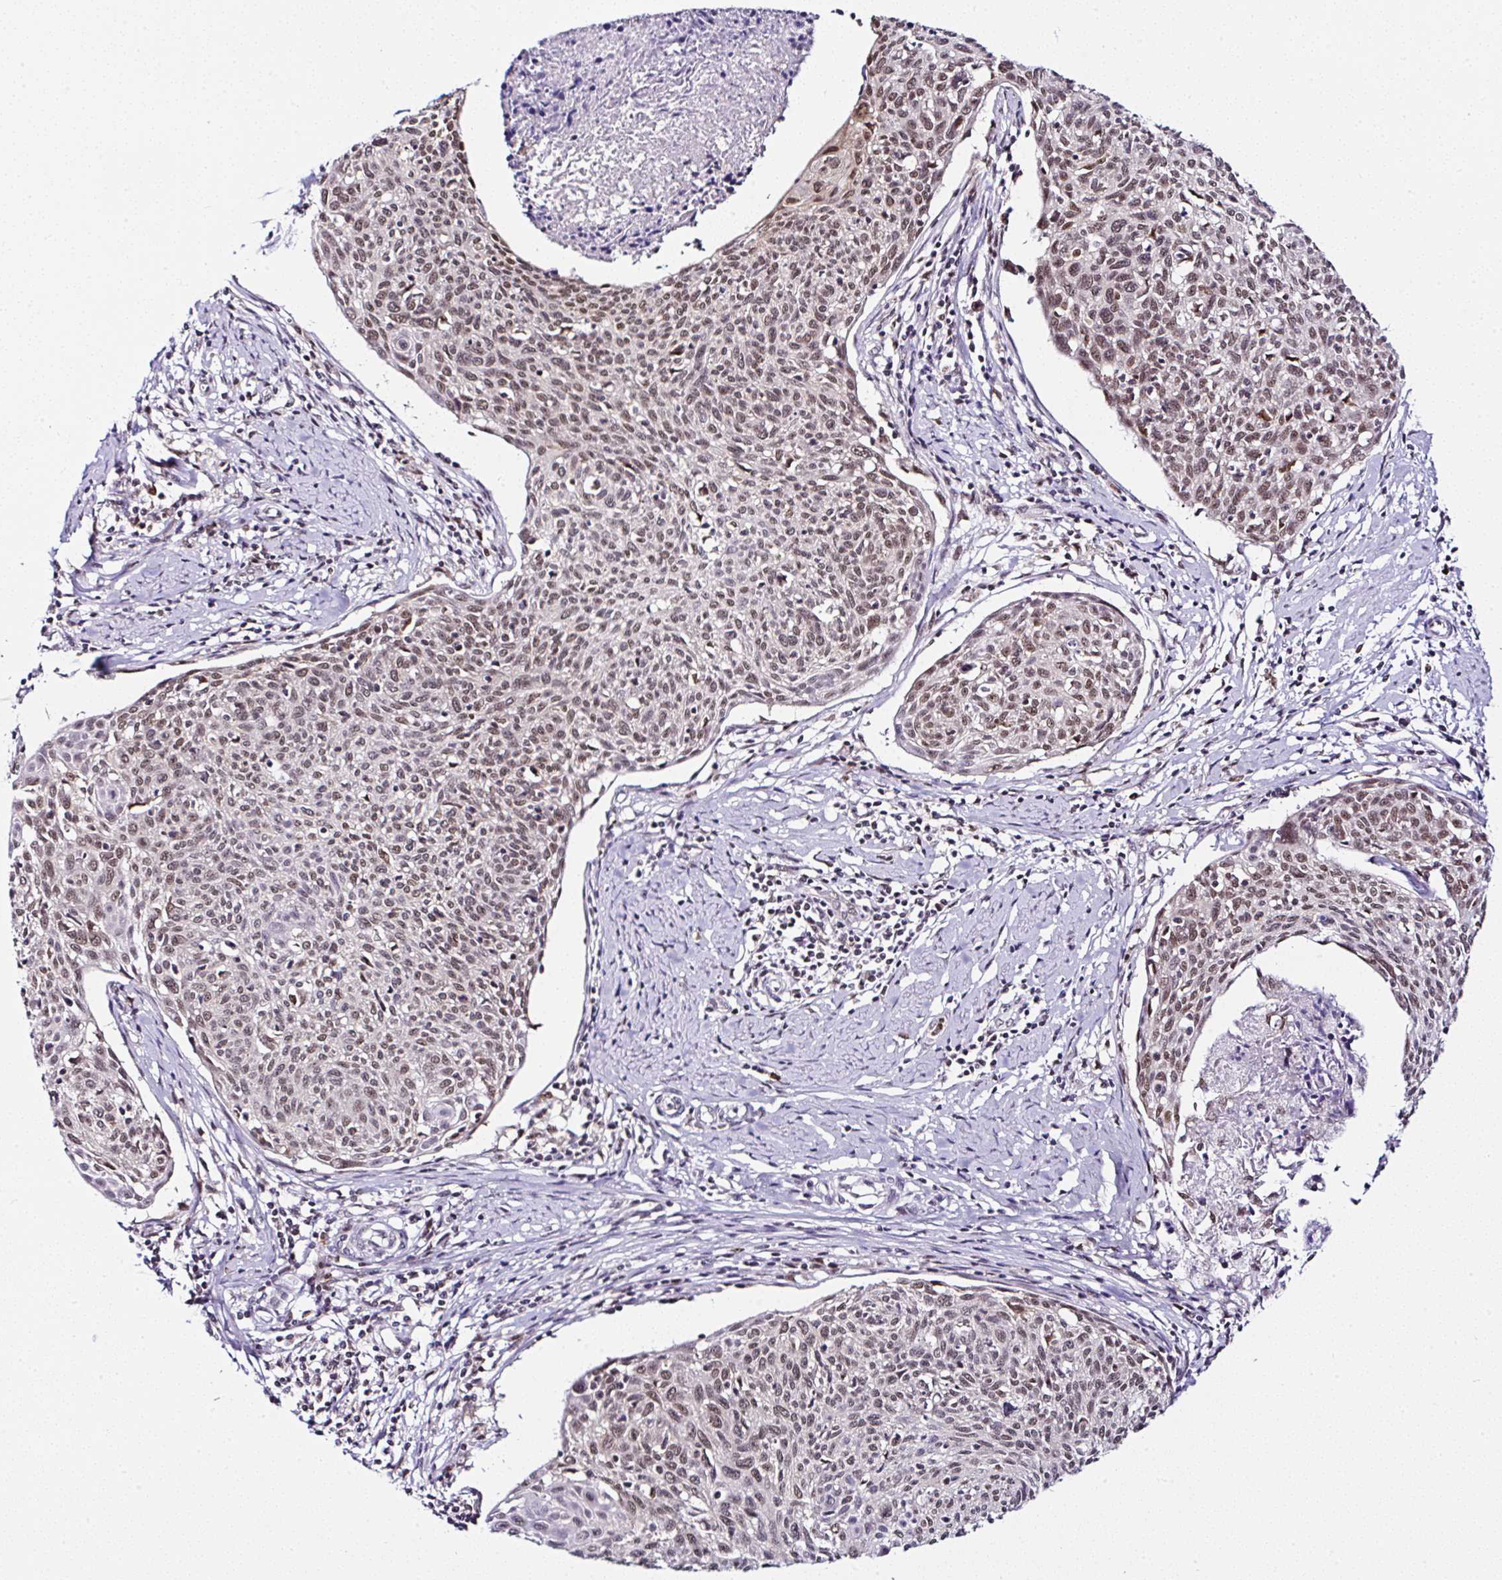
{"staining": {"intensity": "moderate", "quantity": ">75%", "location": "nuclear"}, "tissue": "cervical cancer", "cell_type": "Tumor cells", "image_type": "cancer", "snomed": [{"axis": "morphology", "description": "Squamous cell carcinoma, NOS"}, {"axis": "topography", "description": "Cervix"}], "caption": "Immunohistochemistry (IHC) of cervical cancer (squamous cell carcinoma) displays medium levels of moderate nuclear staining in approximately >75% of tumor cells.", "gene": "PTPN2", "patient": {"sex": "female", "age": 49}}